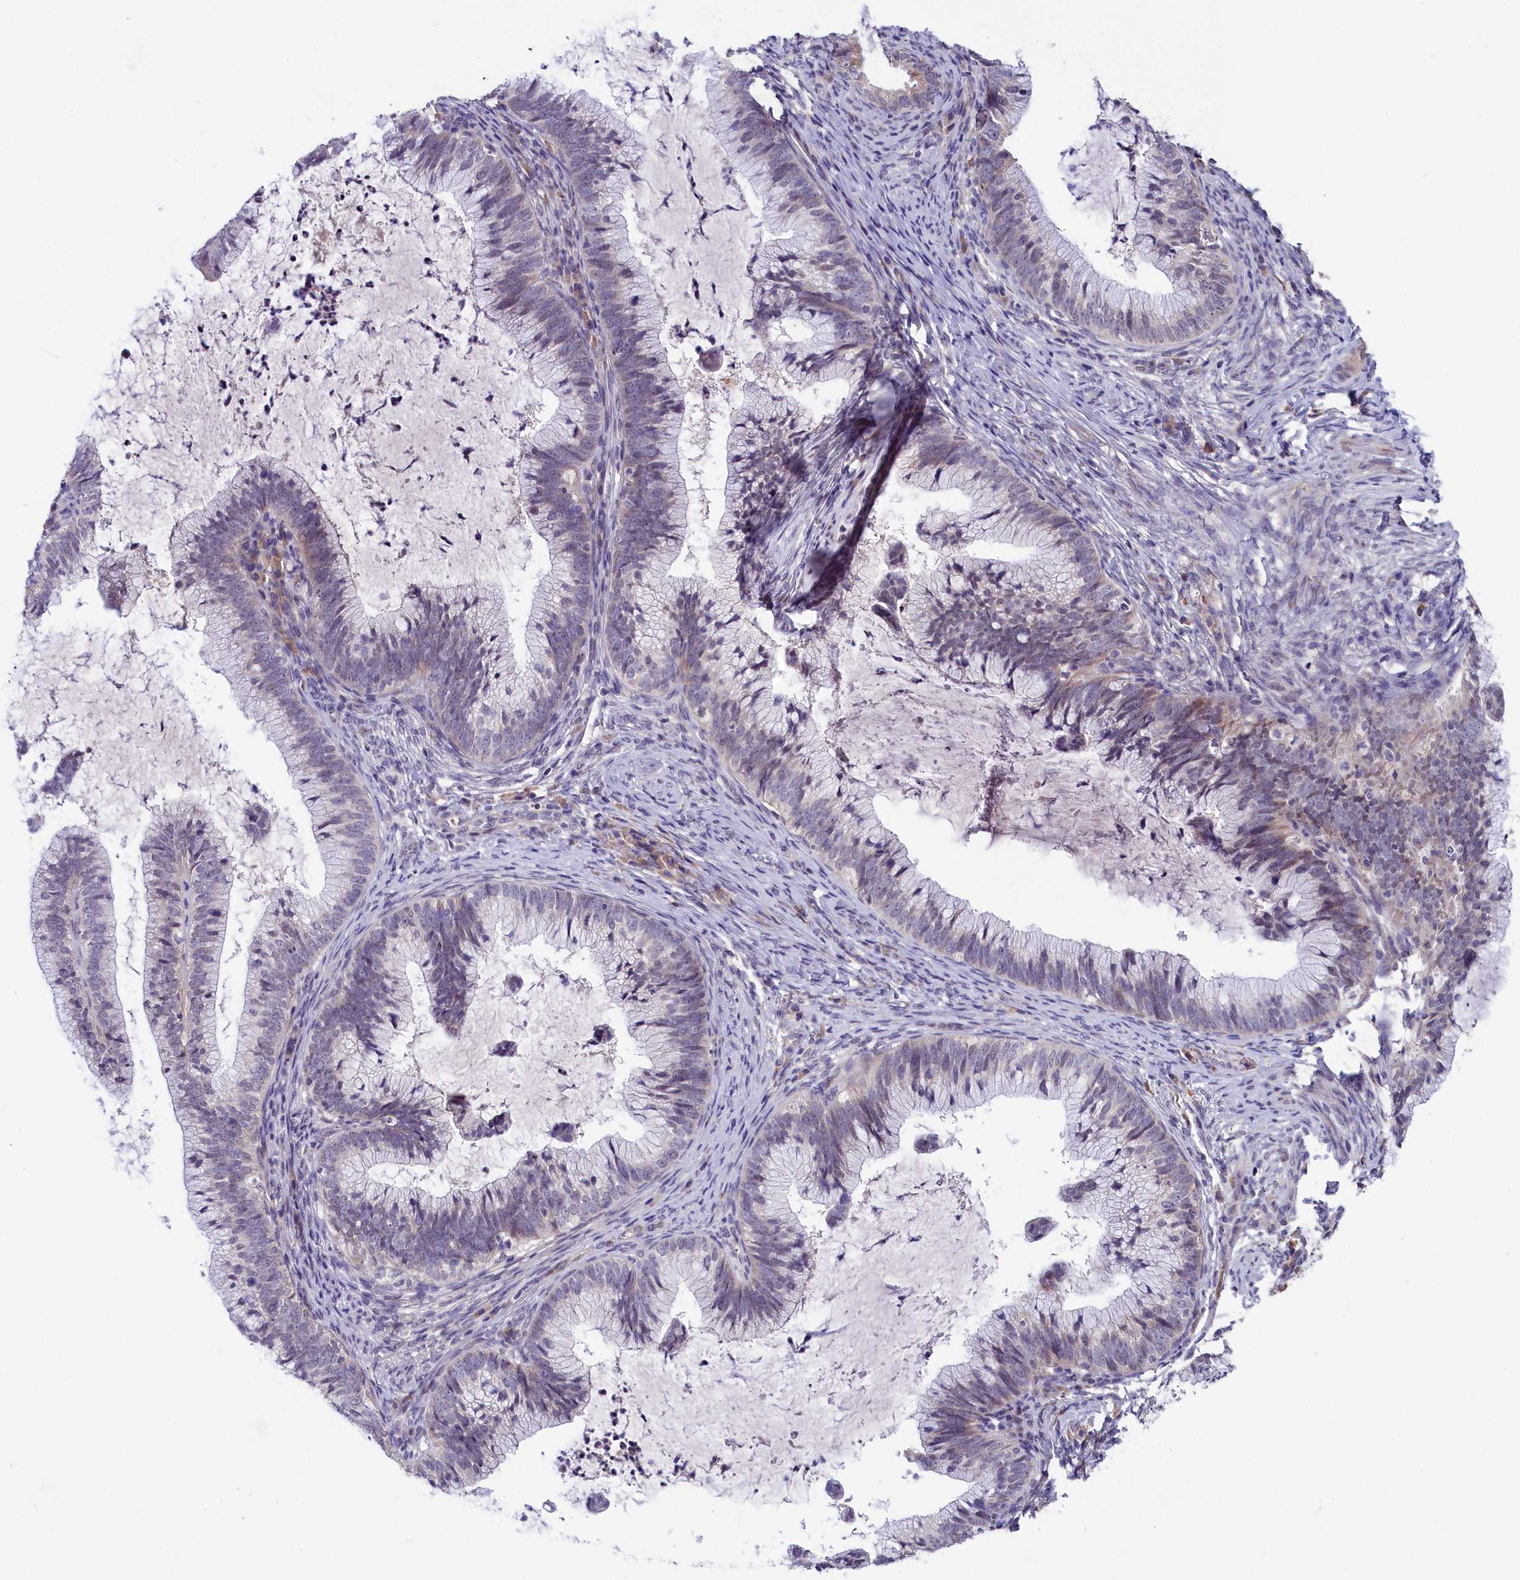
{"staining": {"intensity": "weak", "quantity": "<25%", "location": "cytoplasmic/membranous"}, "tissue": "cervical cancer", "cell_type": "Tumor cells", "image_type": "cancer", "snomed": [{"axis": "morphology", "description": "Adenocarcinoma, NOS"}, {"axis": "topography", "description": "Cervix"}], "caption": "Human cervical adenocarcinoma stained for a protein using immunohistochemistry (IHC) displays no expression in tumor cells.", "gene": "SLC39A6", "patient": {"sex": "female", "age": 36}}